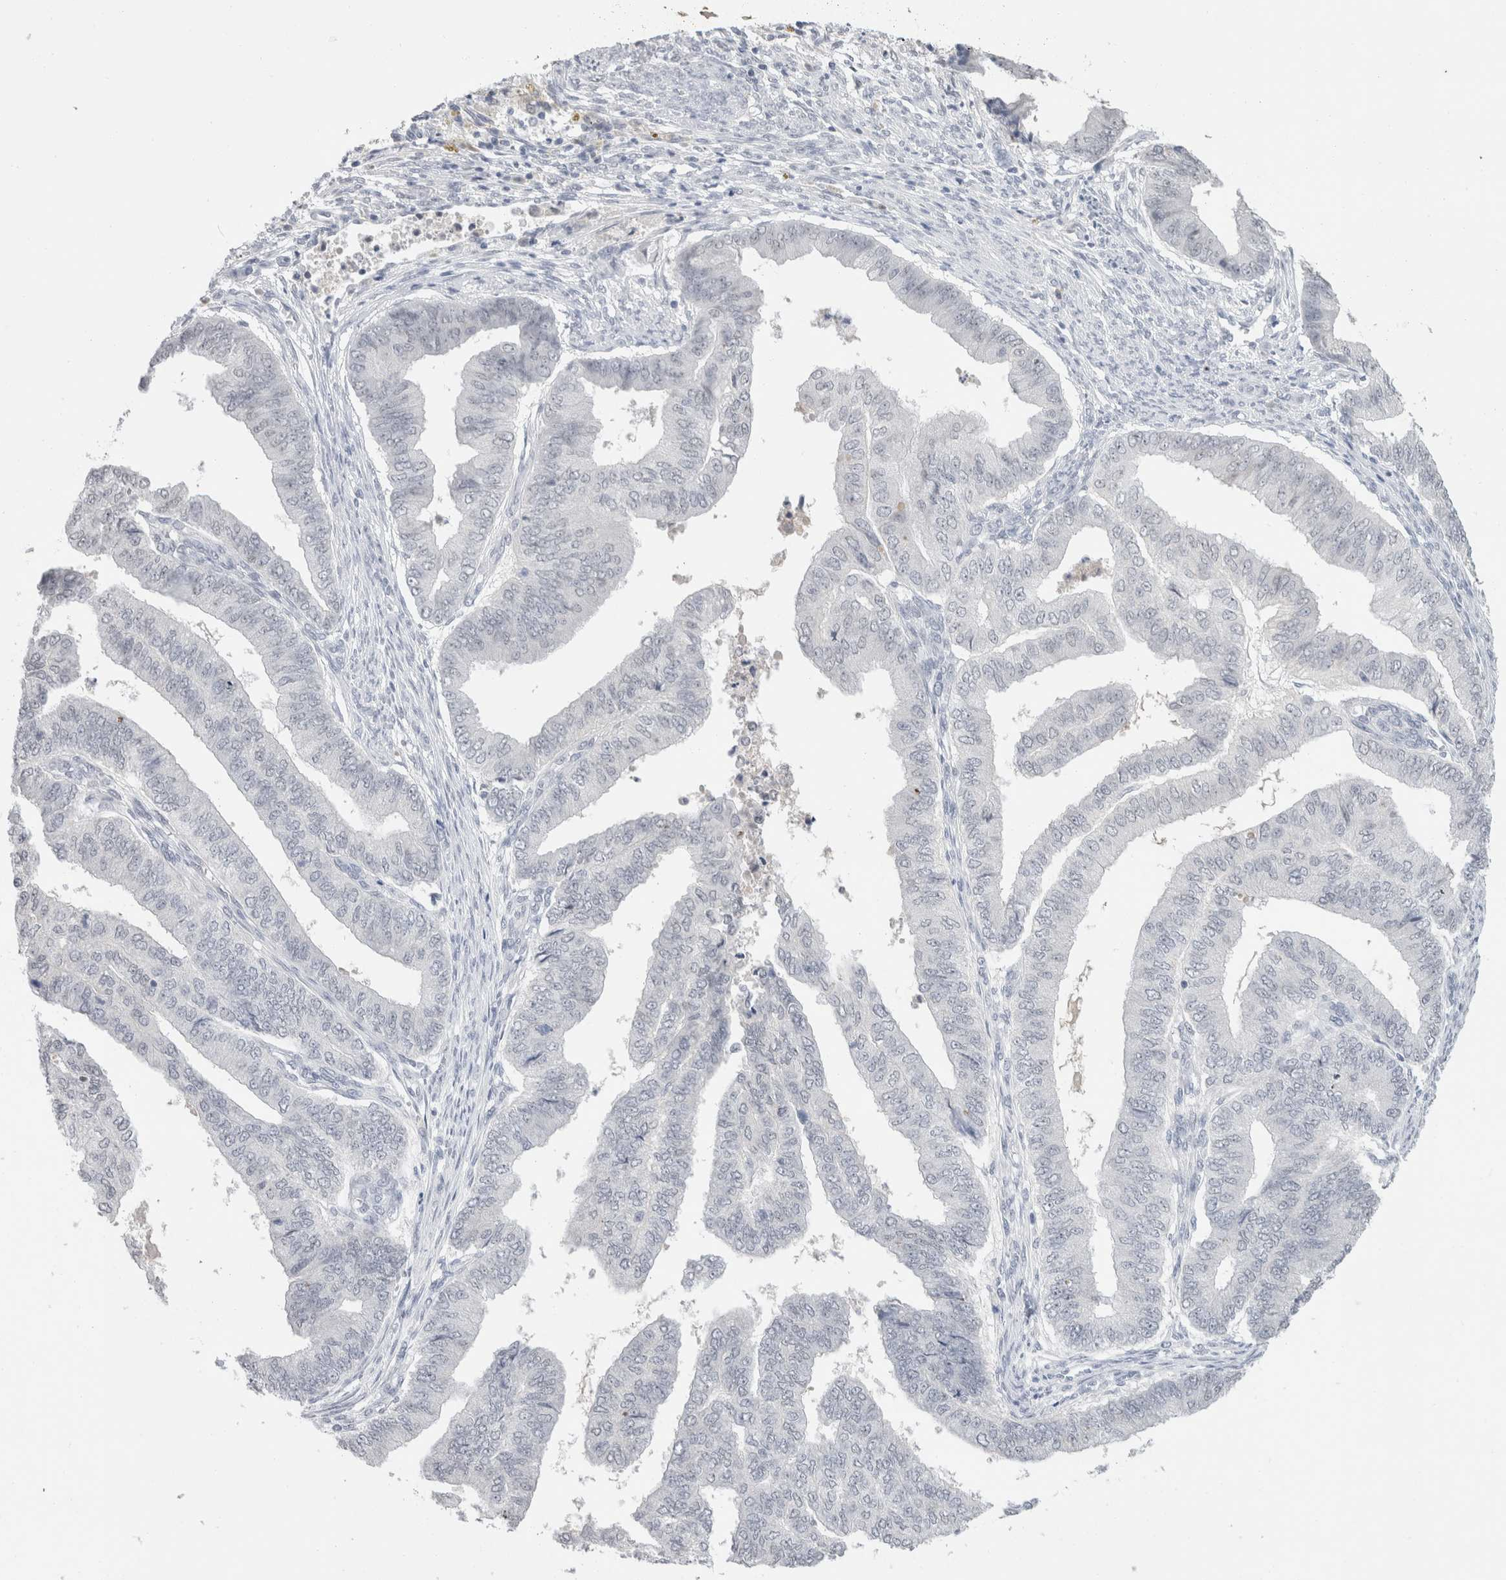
{"staining": {"intensity": "negative", "quantity": "none", "location": "none"}, "tissue": "endometrial cancer", "cell_type": "Tumor cells", "image_type": "cancer", "snomed": [{"axis": "morphology", "description": "Polyp, NOS"}, {"axis": "morphology", "description": "Adenocarcinoma, NOS"}, {"axis": "morphology", "description": "Adenoma, NOS"}, {"axis": "topography", "description": "Endometrium"}], "caption": "There is no significant expression in tumor cells of polyp (endometrial). The staining was performed using DAB to visualize the protein expression in brown, while the nuclei were stained in blue with hematoxylin (Magnification: 20x).", "gene": "CADM3", "patient": {"sex": "female", "age": 79}}